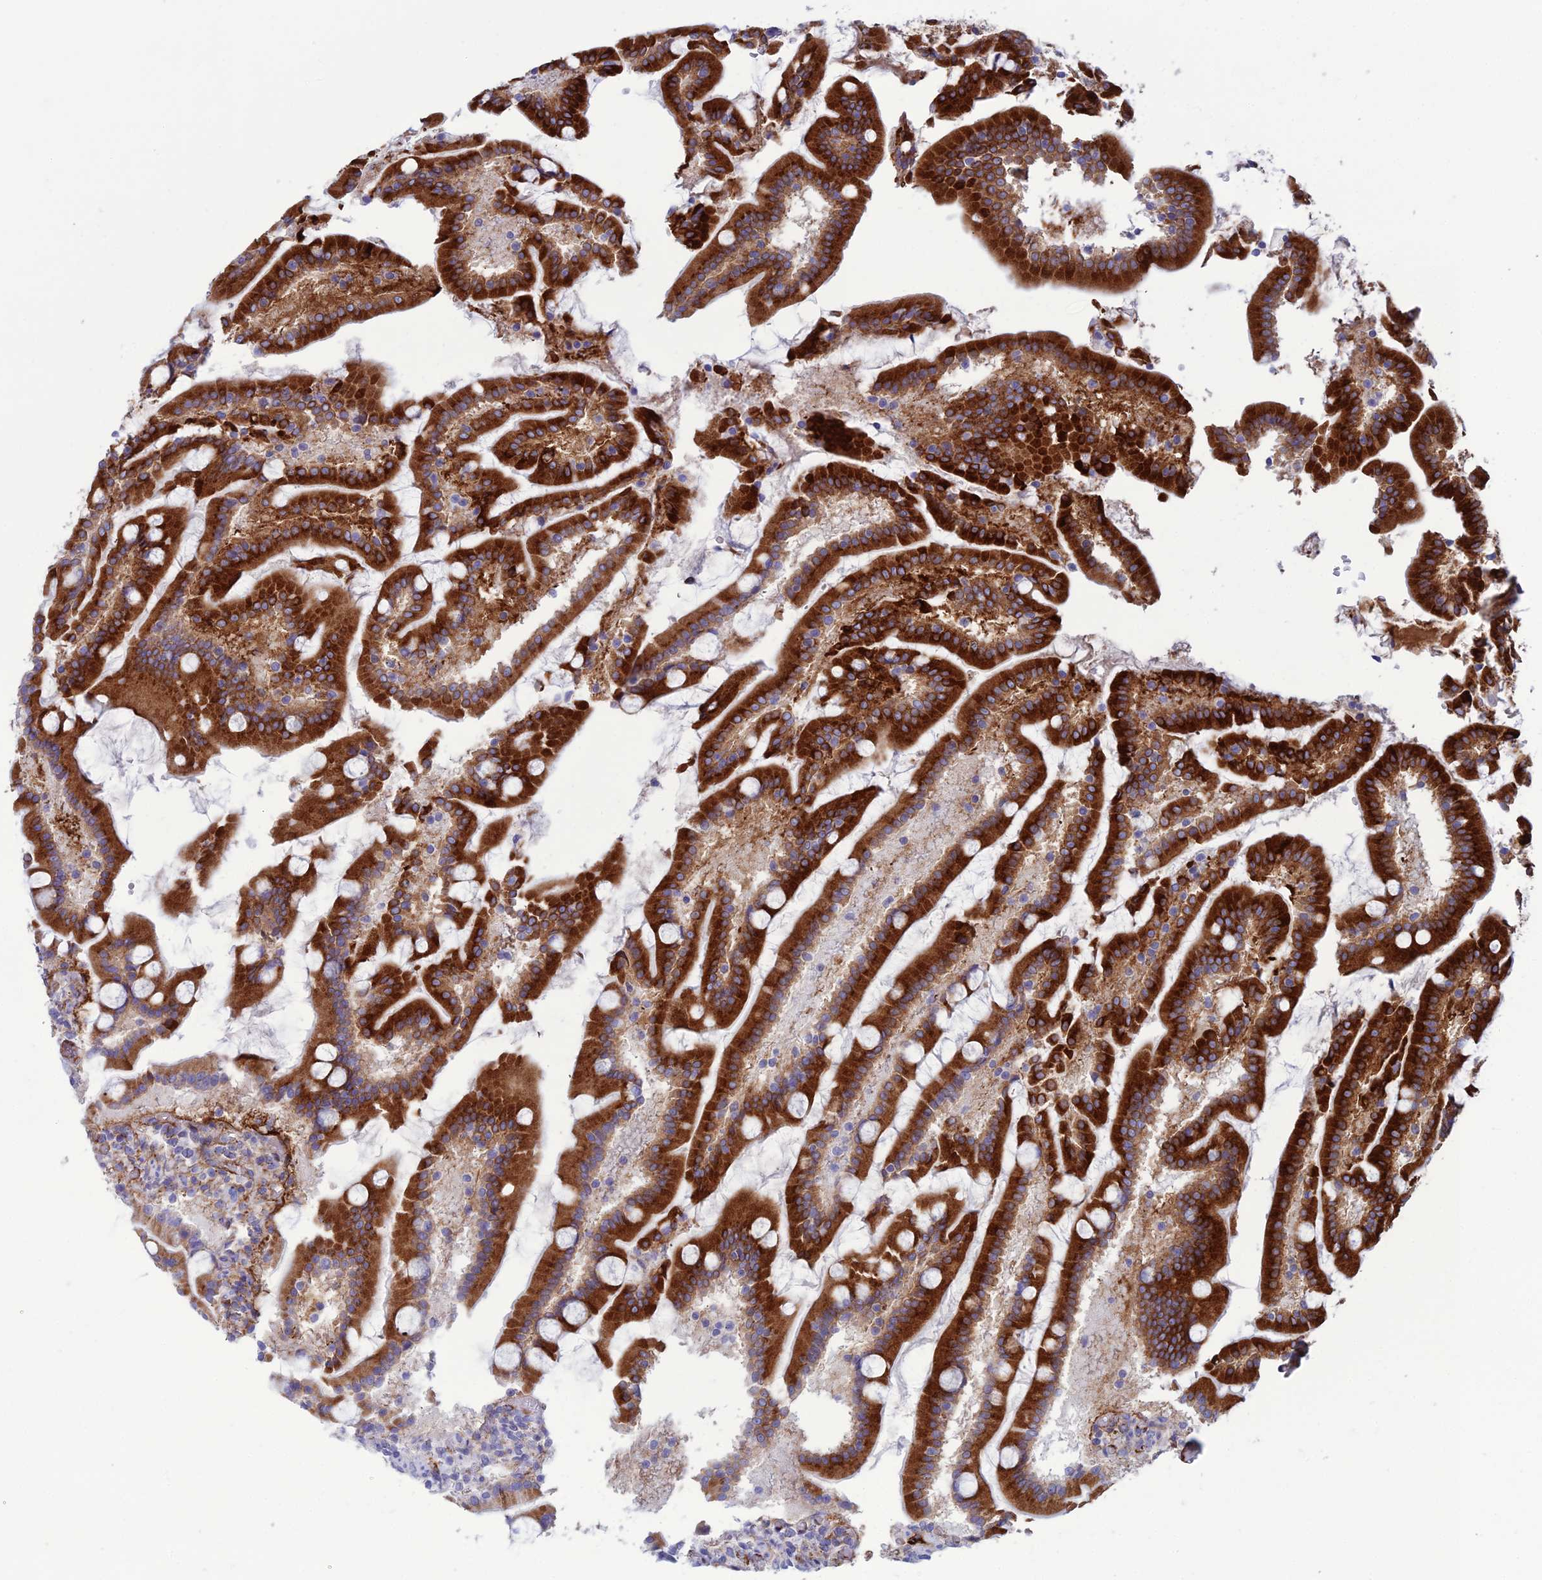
{"staining": {"intensity": "strong", "quantity": "25%-75%", "location": "cytoplasmic/membranous"}, "tissue": "duodenum", "cell_type": "Glandular cells", "image_type": "normal", "snomed": [{"axis": "morphology", "description": "Normal tissue, NOS"}, {"axis": "topography", "description": "Duodenum"}], "caption": "Immunohistochemistry (IHC) image of benign duodenum stained for a protein (brown), which exhibits high levels of strong cytoplasmic/membranous expression in approximately 25%-75% of glandular cells.", "gene": "CDC42EP5", "patient": {"sex": "male", "age": 55}}